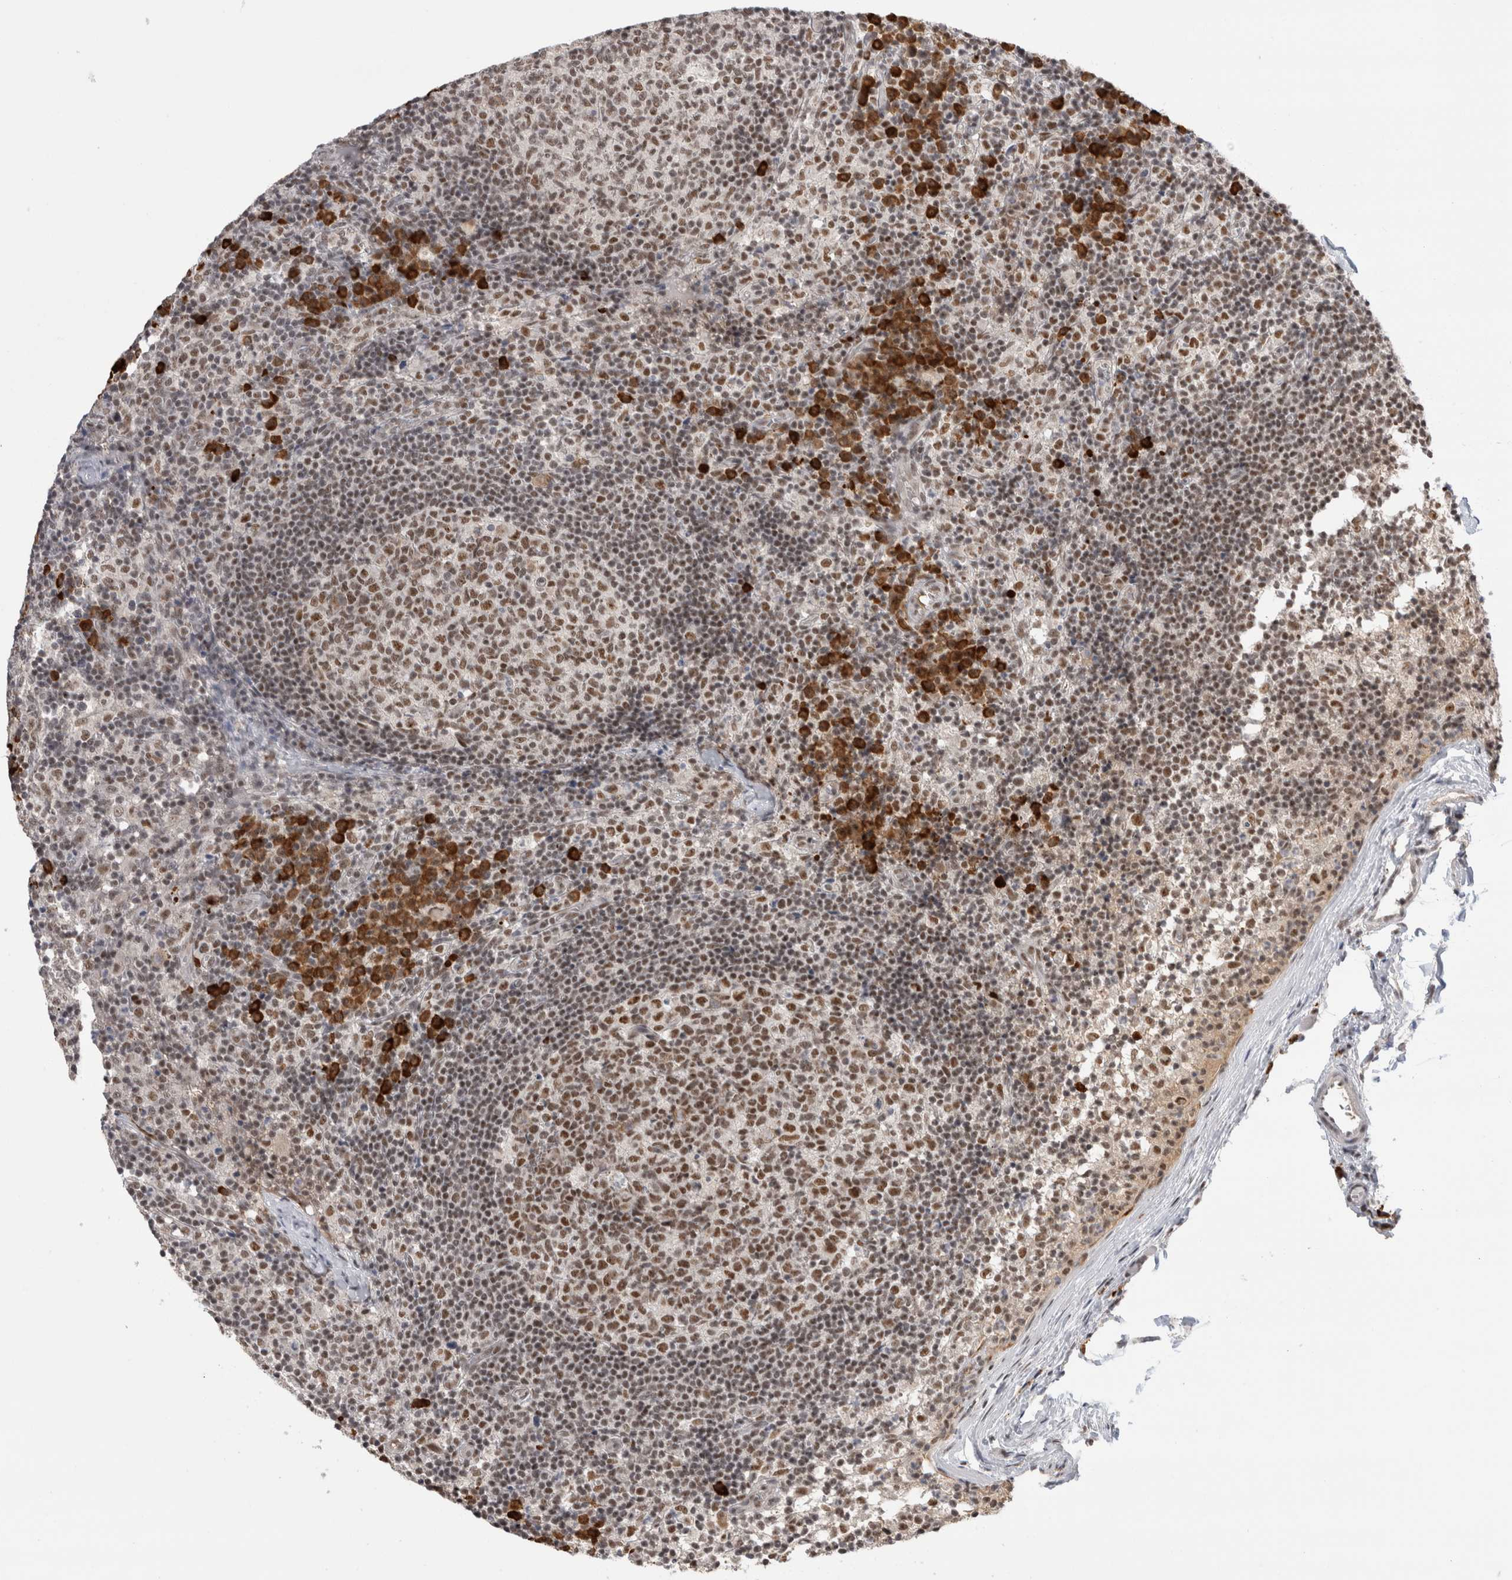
{"staining": {"intensity": "moderate", "quantity": ">75%", "location": "nuclear"}, "tissue": "lymph node", "cell_type": "Germinal center cells", "image_type": "normal", "snomed": [{"axis": "morphology", "description": "Normal tissue, NOS"}, {"axis": "morphology", "description": "Inflammation, NOS"}, {"axis": "topography", "description": "Lymph node"}], "caption": "Immunohistochemistry photomicrograph of unremarkable human lymph node stained for a protein (brown), which shows medium levels of moderate nuclear positivity in about >75% of germinal center cells.", "gene": "ZNF24", "patient": {"sex": "male", "age": 55}}